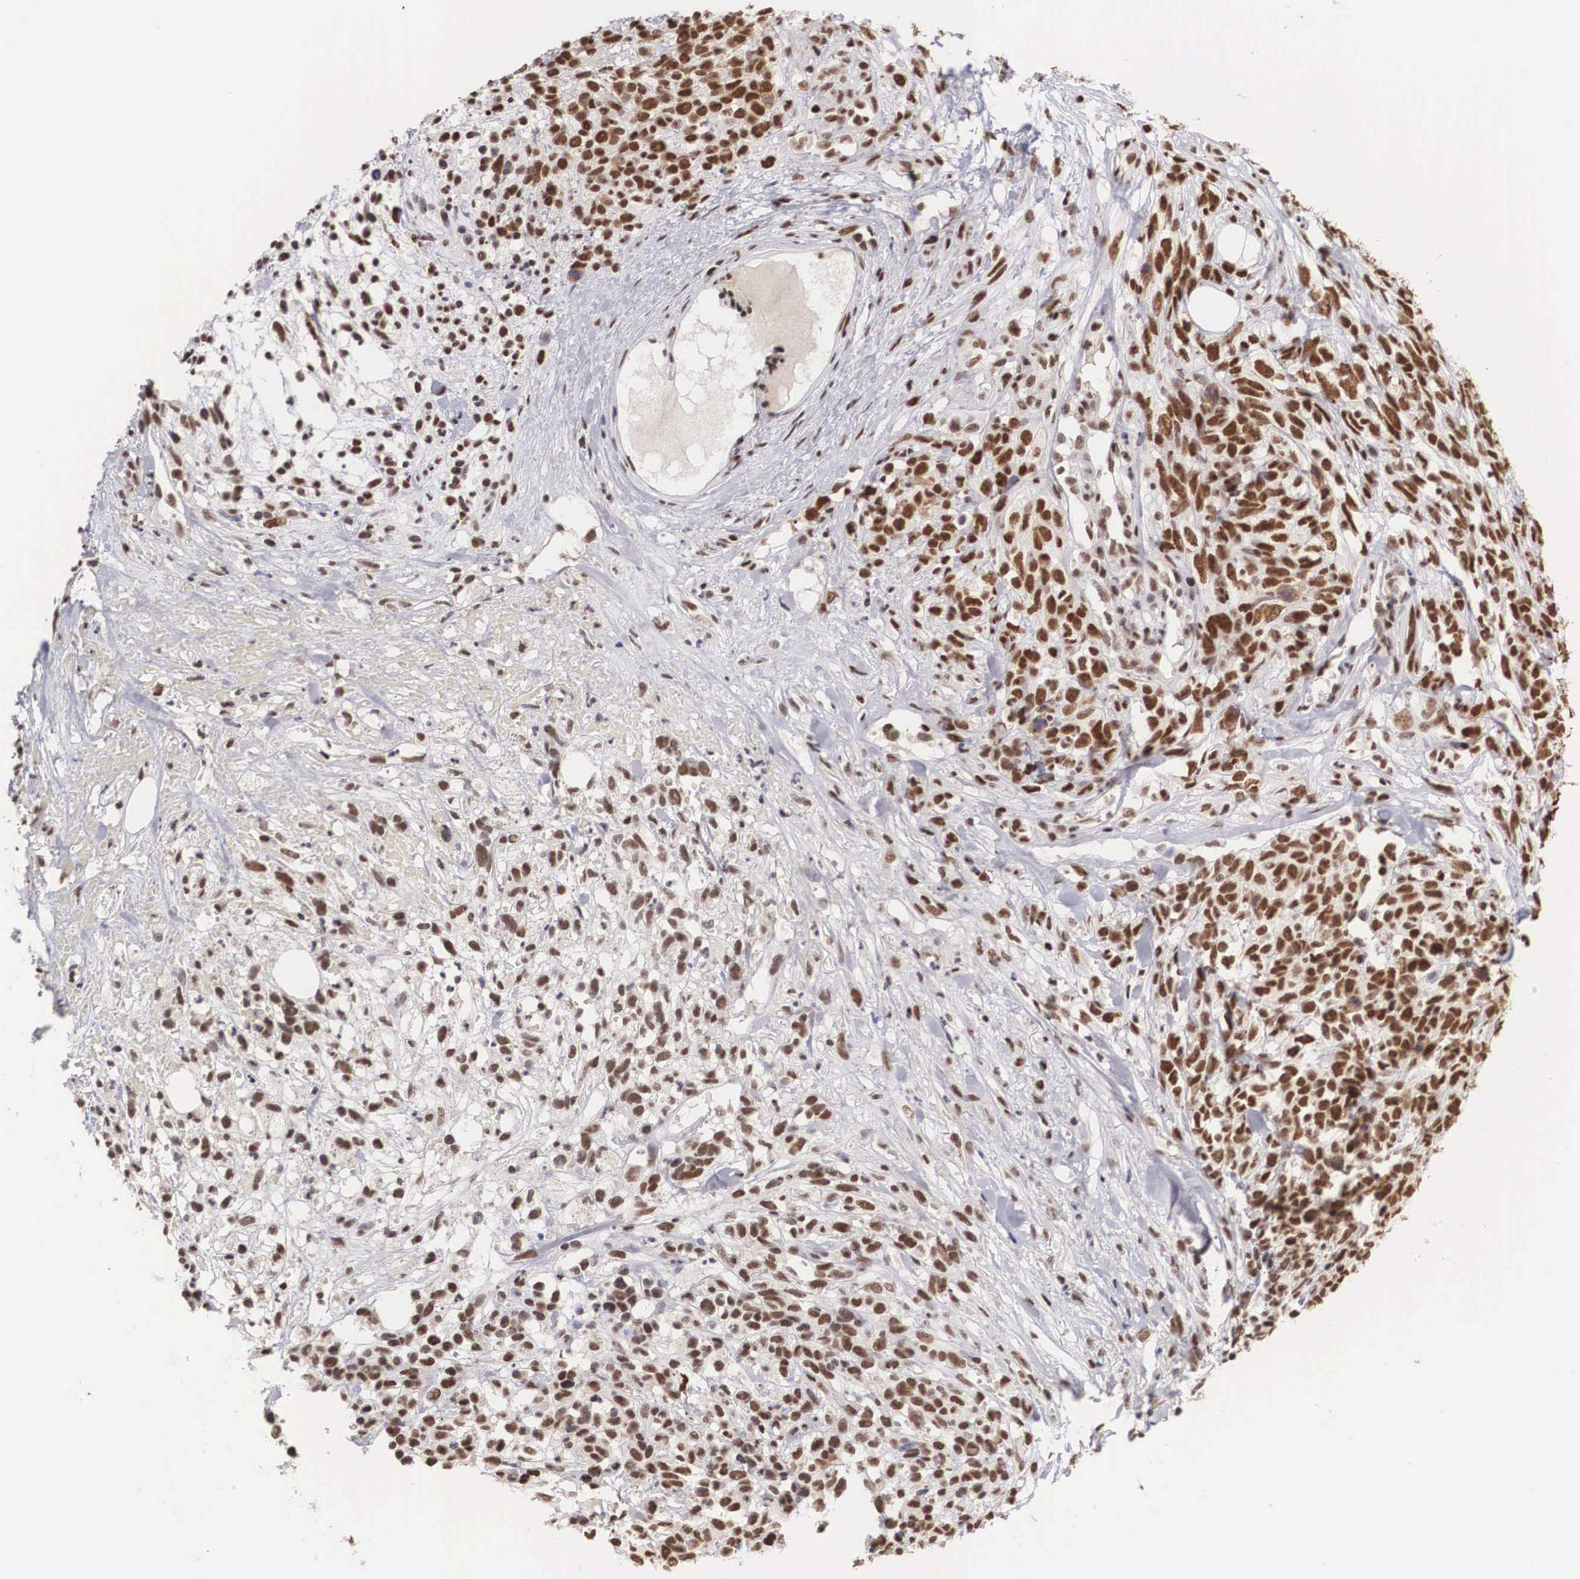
{"staining": {"intensity": "strong", "quantity": ">75%", "location": "nuclear"}, "tissue": "melanoma", "cell_type": "Tumor cells", "image_type": "cancer", "snomed": [{"axis": "morphology", "description": "Malignant melanoma, NOS"}, {"axis": "topography", "description": "Skin"}], "caption": "An immunohistochemistry (IHC) image of neoplastic tissue is shown. Protein staining in brown shows strong nuclear positivity in malignant melanoma within tumor cells. Nuclei are stained in blue.", "gene": "HTATSF1", "patient": {"sex": "female", "age": 85}}